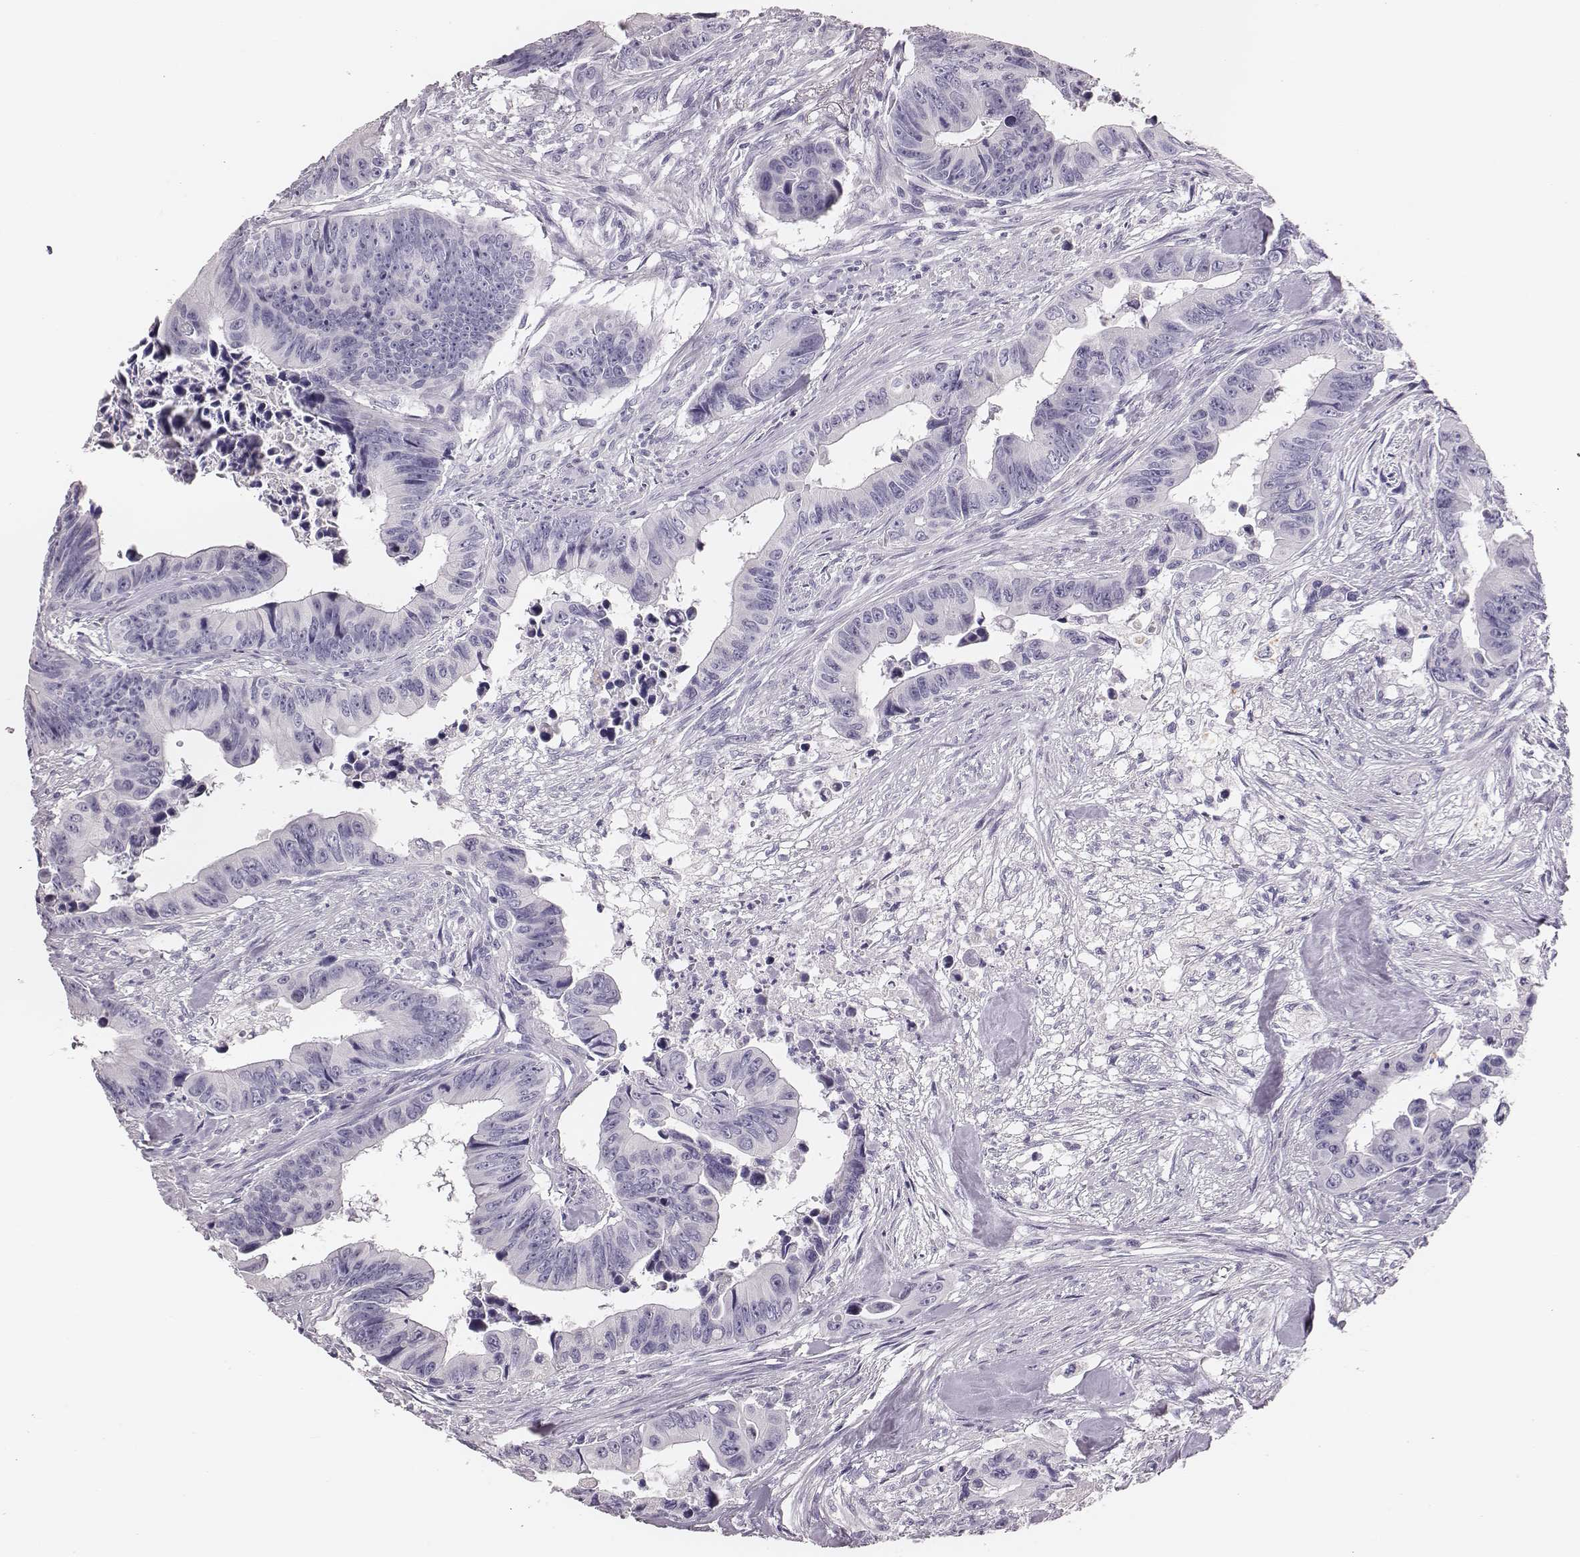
{"staining": {"intensity": "negative", "quantity": "none", "location": "none"}, "tissue": "colorectal cancer", "cell_type": "Tumor cells", "image_type": "cancer", "snomed": [{"axis": "morphology", "description": "Adenocarcinoma, NOS"}, {"axis": "topography", "description": "Colon"}], "caption": "There is no significant expression in tumor cells of colorectal cancer.", "gene": "H1-6", "patient": {"sex": "female", "age": 87}}